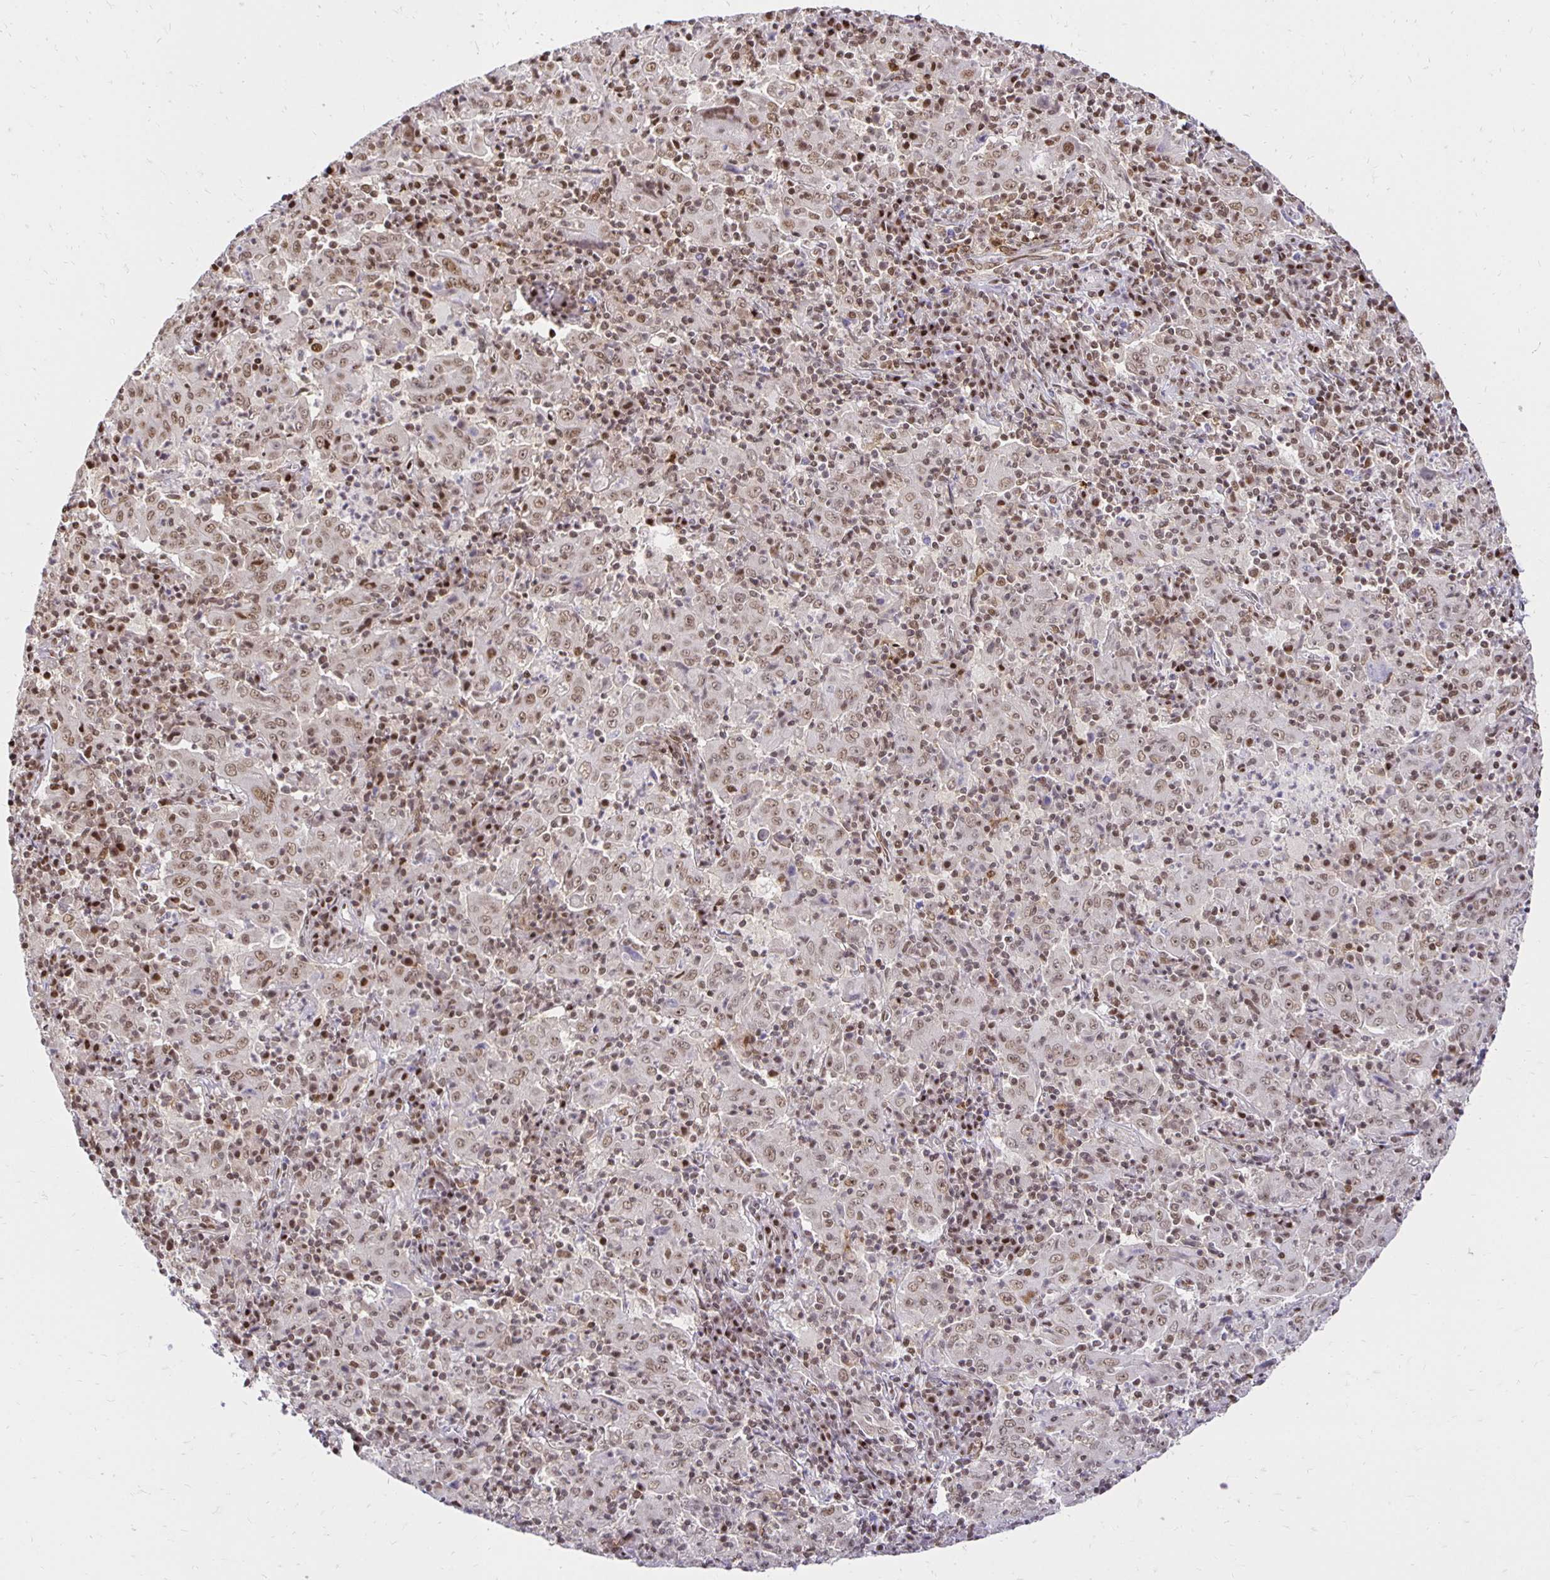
{"staining": {"intensity": "moderate", "quantity": ">75%", "location": "nuclear"}, "tissue": "pancreatic cancer", "cell_type": "Tumor cells", "image_type": "cancer", "snomed": [{"axis": "morphology", "description": "Adenocarcinoma, NOS"}, {"axis": "topography", "description": "Pancreas"}], "caption": "Protein staining by immunohistochemistry (IHC) reveals moderate nuclear positivity in about >75% of tumor cells in pancreatic cancer (adenocarcinoma).", "gene": "ZNF579", "patient": {"sex": "male", "age": 63}}